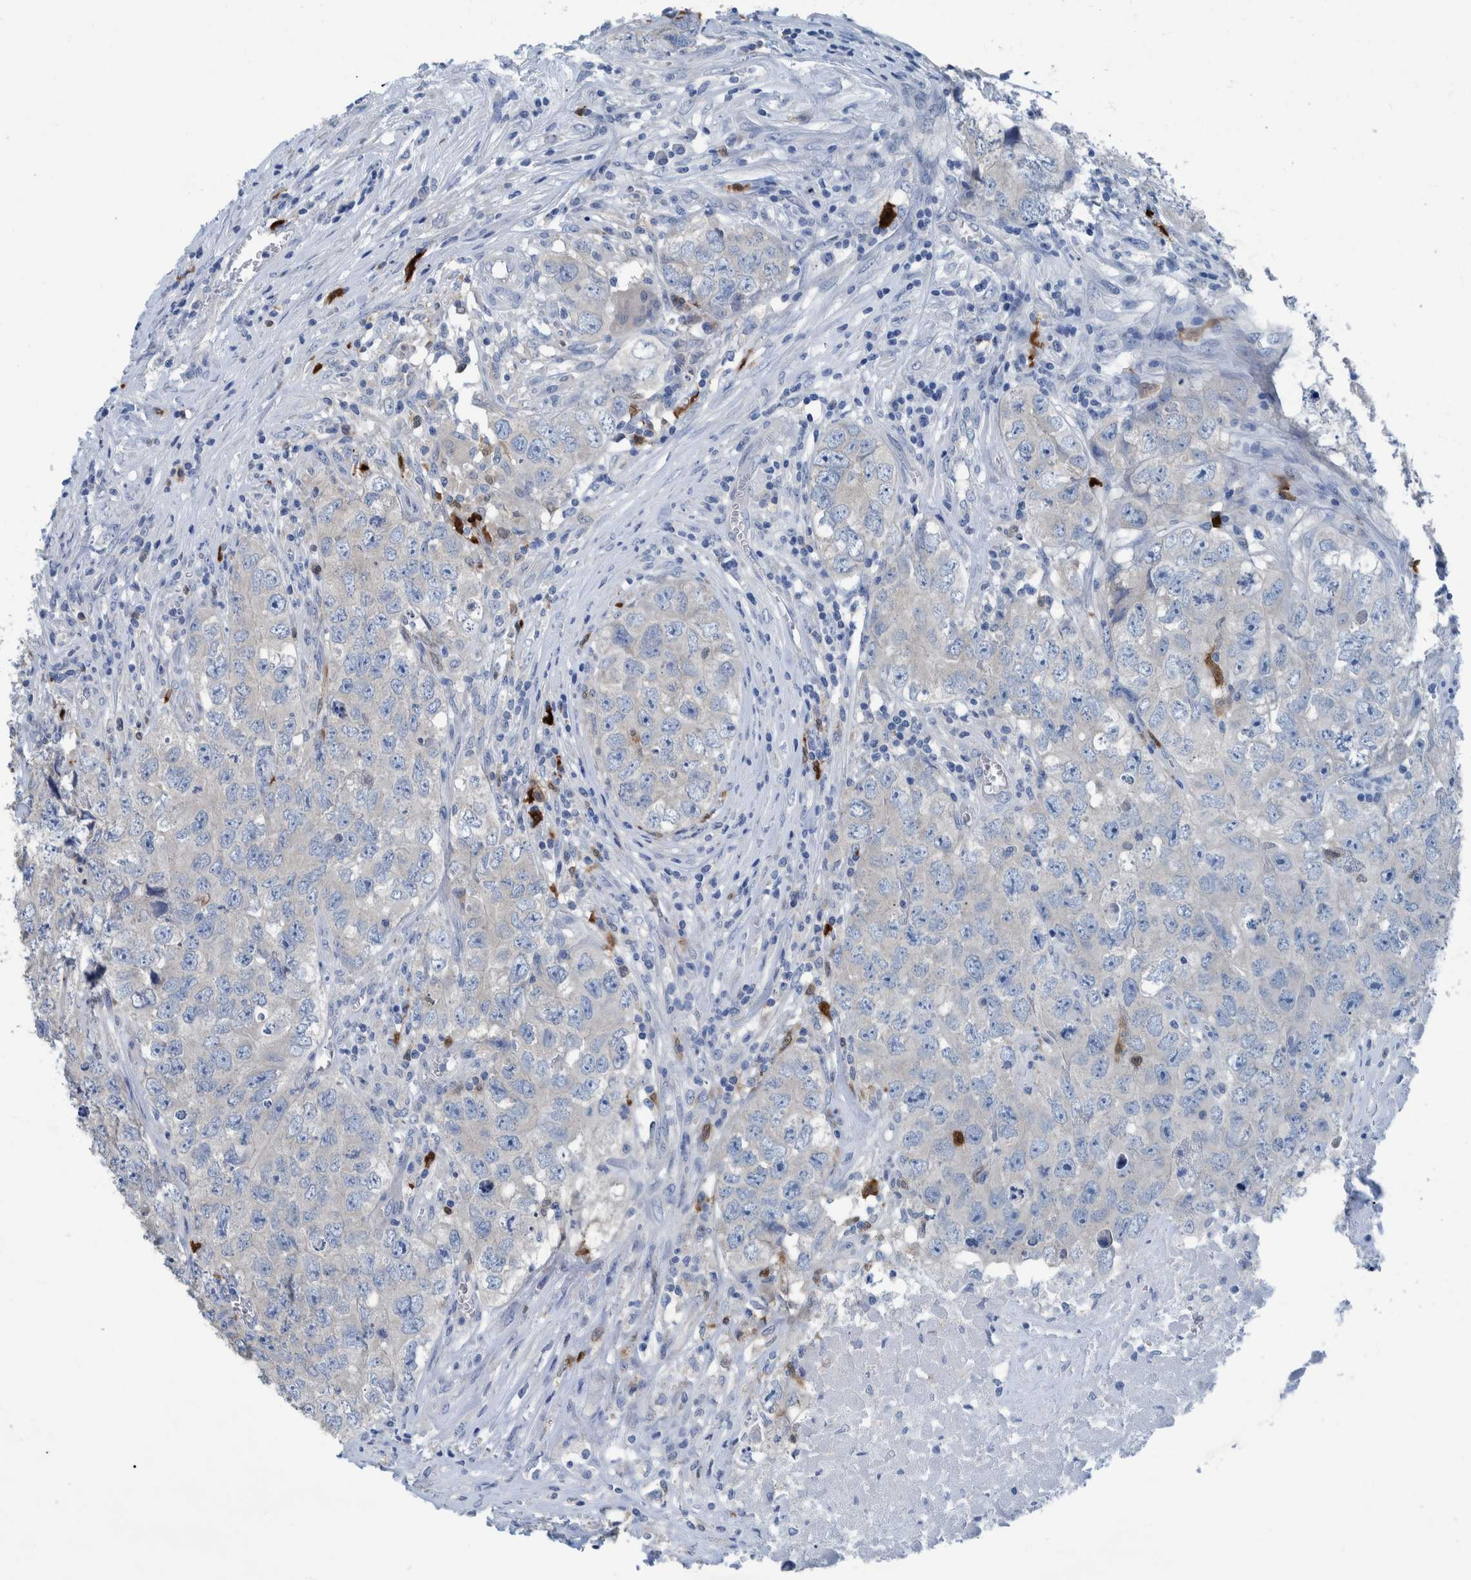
{"staining": {"intensity": "negative", "quantity": "none", "location": "none"}, "tissue": "testis cancer", "cell_type": "Tumor cells", "image_type": "cancer", "snomed": [{"axis": "morphology", "description": "Seminoma, NOS"}, {"axis": "morphology", "description": "Carcinoma, Embryonal, NOS"}, {"axis": "topography", "description": "Testis"}], "caption": "An image of embryonal carcinoma (testis) stained for a protein shows no brown staining in tumor cells.", "gene": "IDO1", "patient": {"sex": "male", "age": 43}}